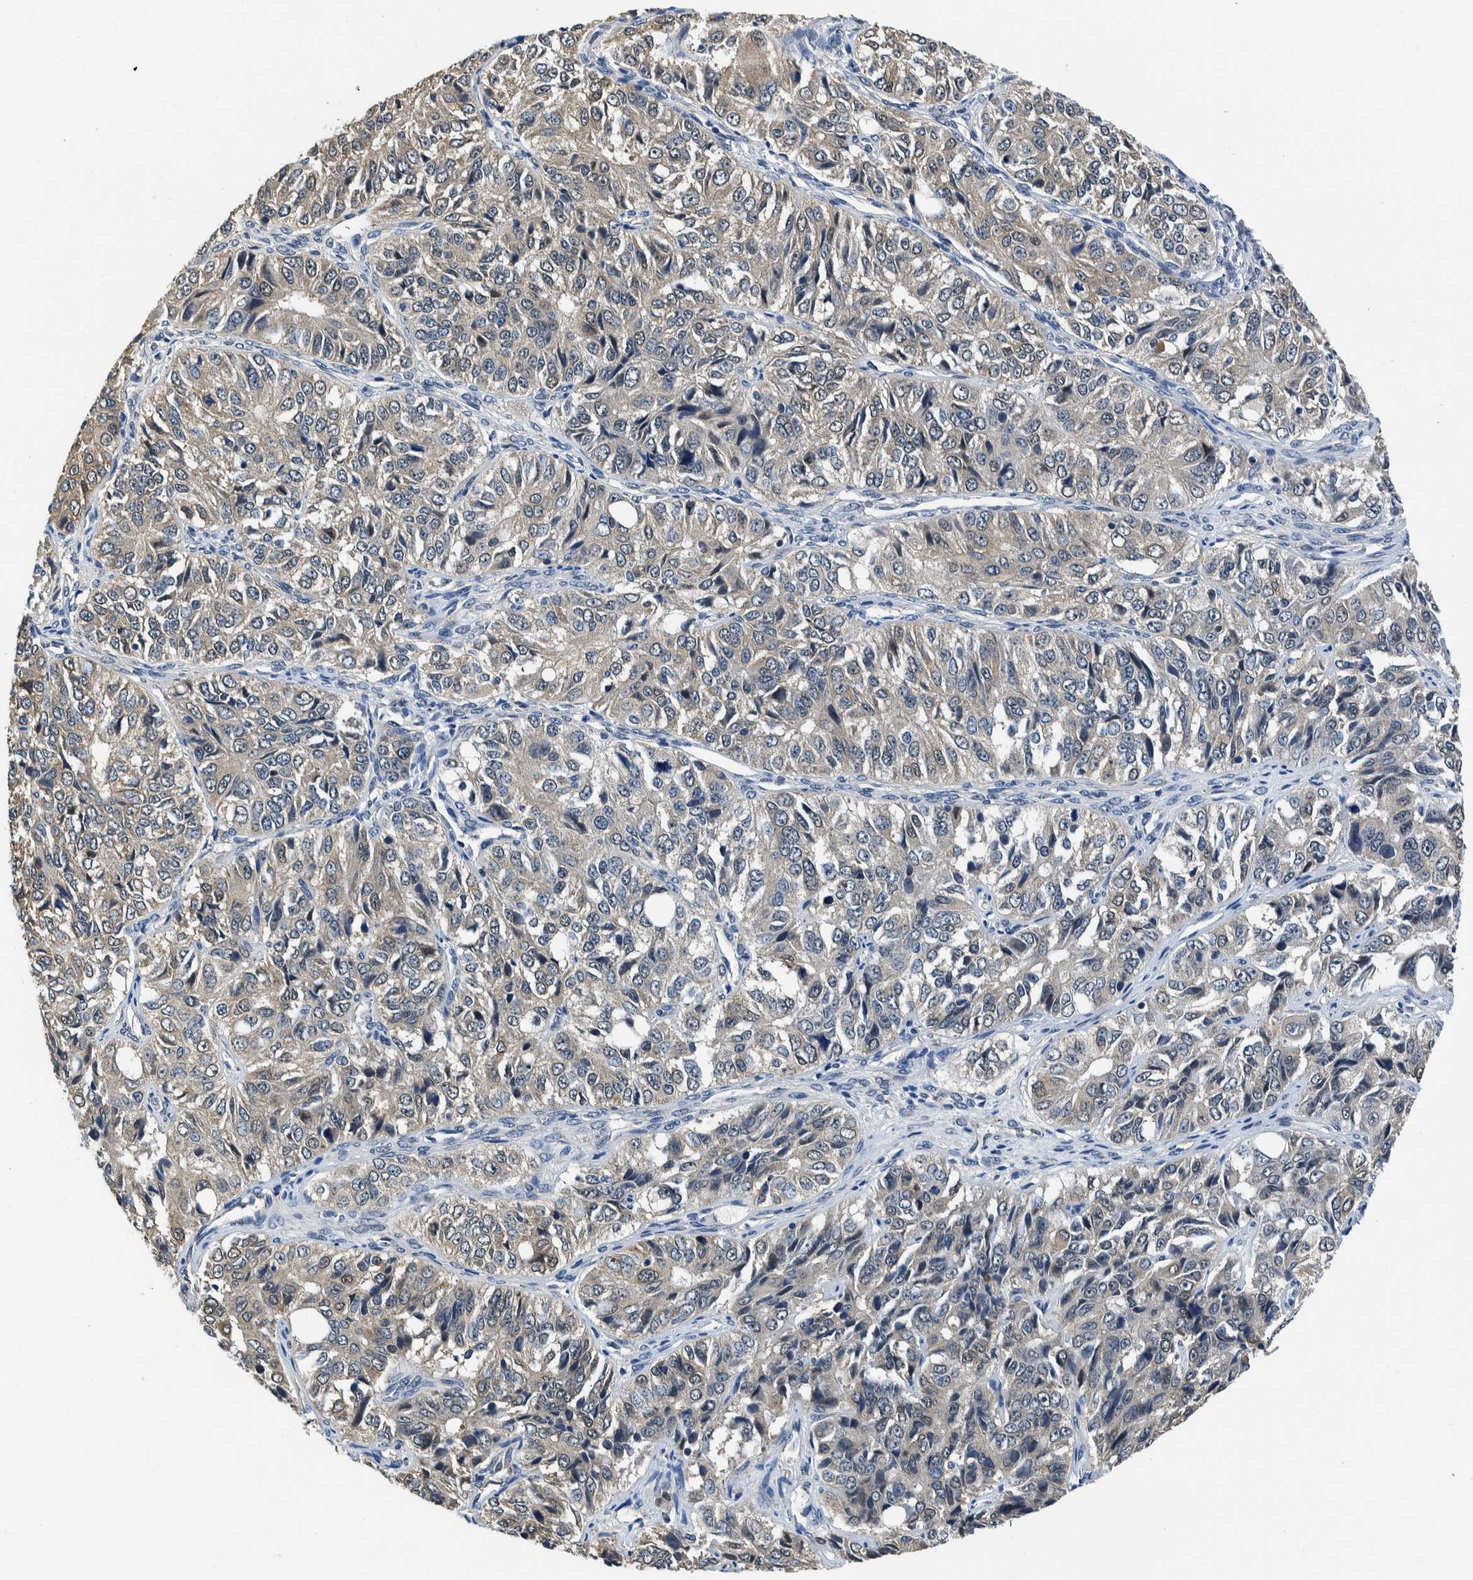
{"staining": {"intensity": "weak", "quantity": ">75%", "location": "cytoplasmic/membranous"}, "tissue": "ovarian cancer", "cell_type": "Tumor cells", "image_type": "cancer", "snomed": [{"axis": "morphology", "description": "Carcinoma, endometroid"}, {"axis": "topography", "description": "Ovary"}], "caption": "Immunohistochemical staining of human ovarian cancer (endometroid carcinoma) exhibits weak cytoplasmic/membranous protein positivity in approximately >75% of tumor cells.", "gene": "NIBAN2", "patient": {"sex": "female", "age": 51}}